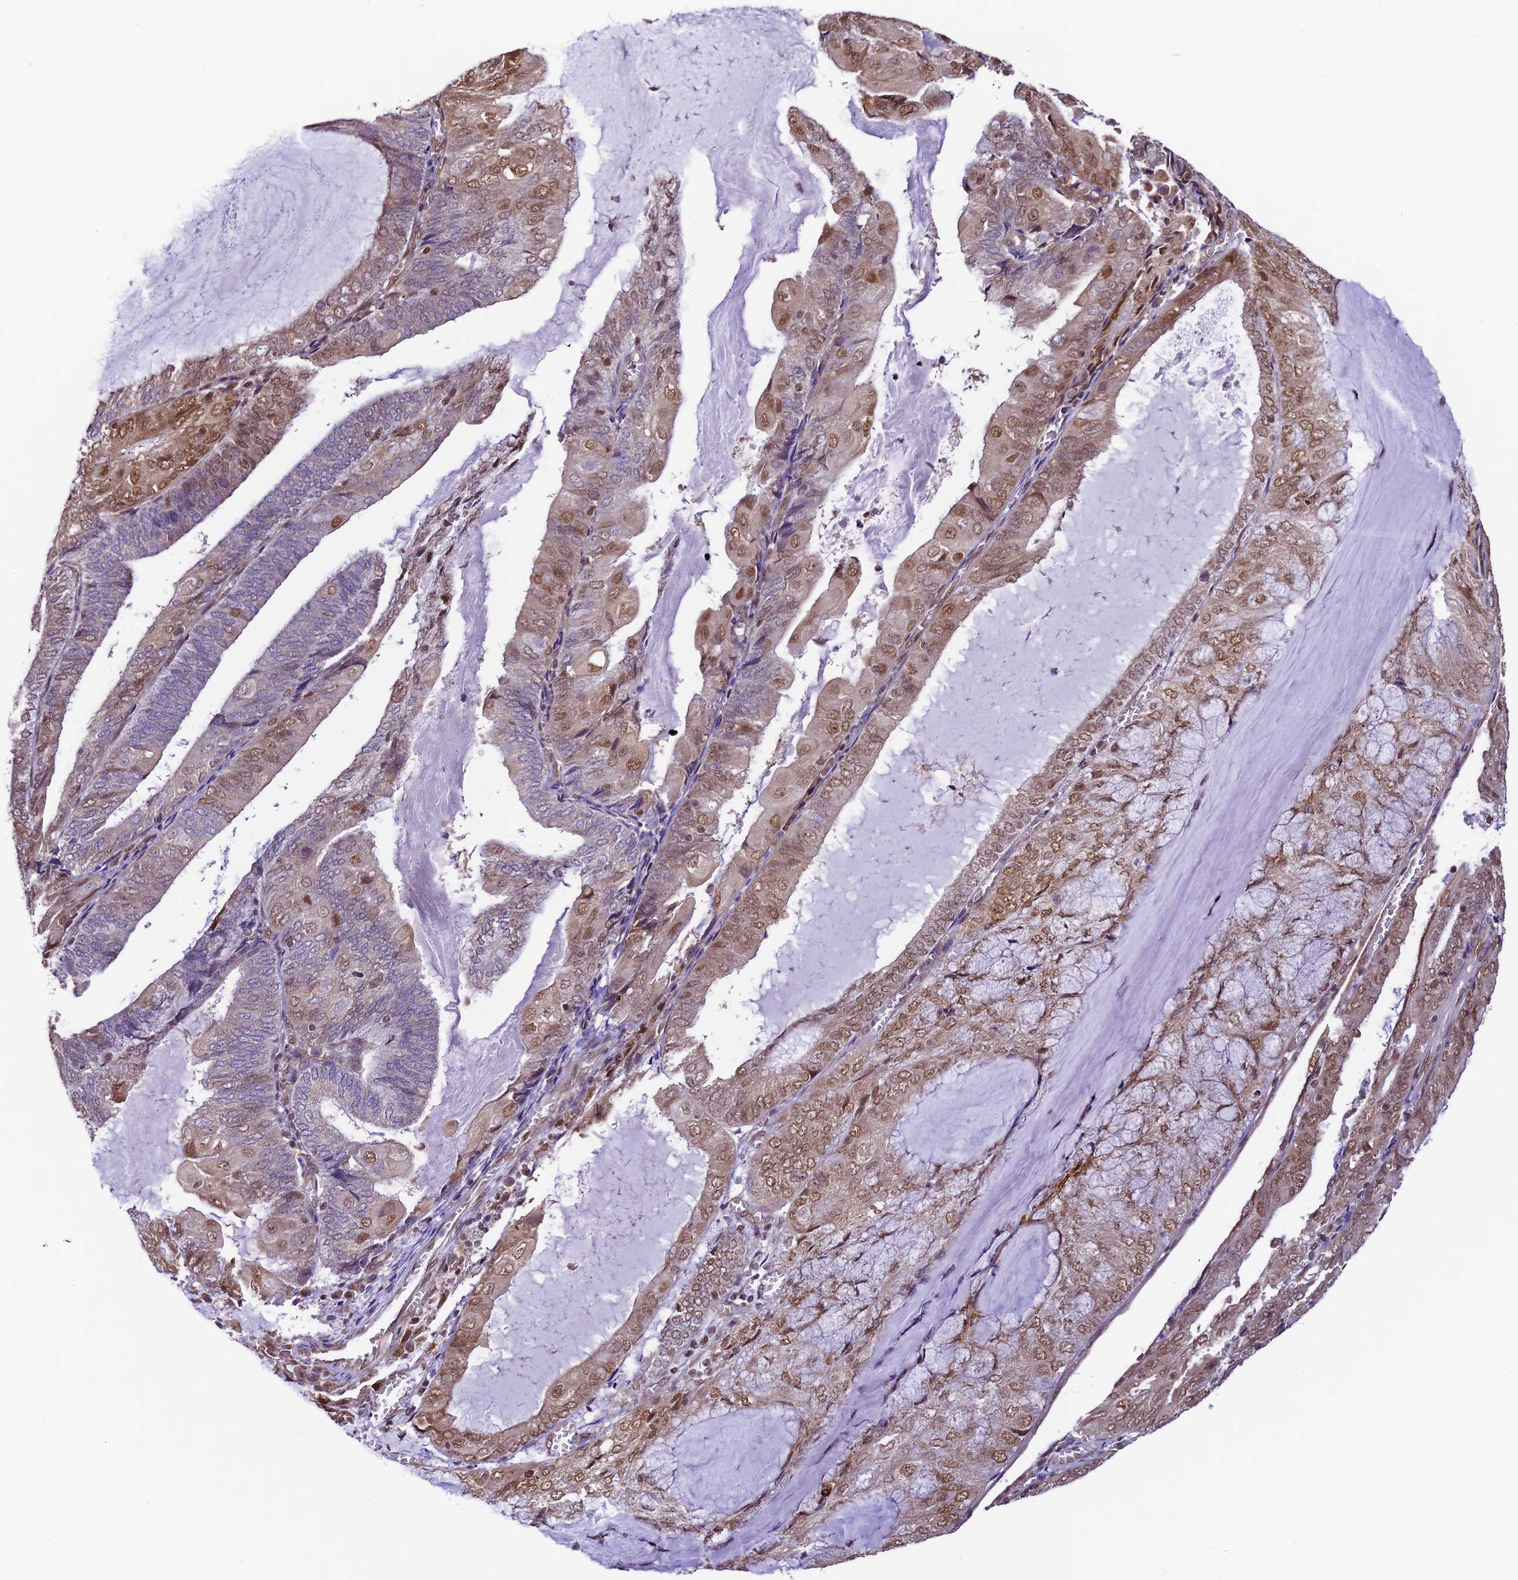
{"staining": {"intensity": "moderate", "quantity": "25%-75%", "location": "cytoplasmic/membranous,nuclear"}, "tissue": "endometrial cancer", "cell_type": "Tumor cells", "image_type": "cancer", "snomed": [{"axis": "morphology", "description": "Adenocarcinoma, NOS"}, {"axis": "topography", "description": "Endometrium"}], "caption": "This photomicrograph exhibits endometrial cancer (adenocarcinoma) stained with IHC to label a protein in brown. The cytoplasmic/membranous and nuclear of tumor cells show moderate positivity for the protein. Nuclei are counter-stained blue.", "gene": "TRIM22", "patient": {"sex": "female", "age": 81}}